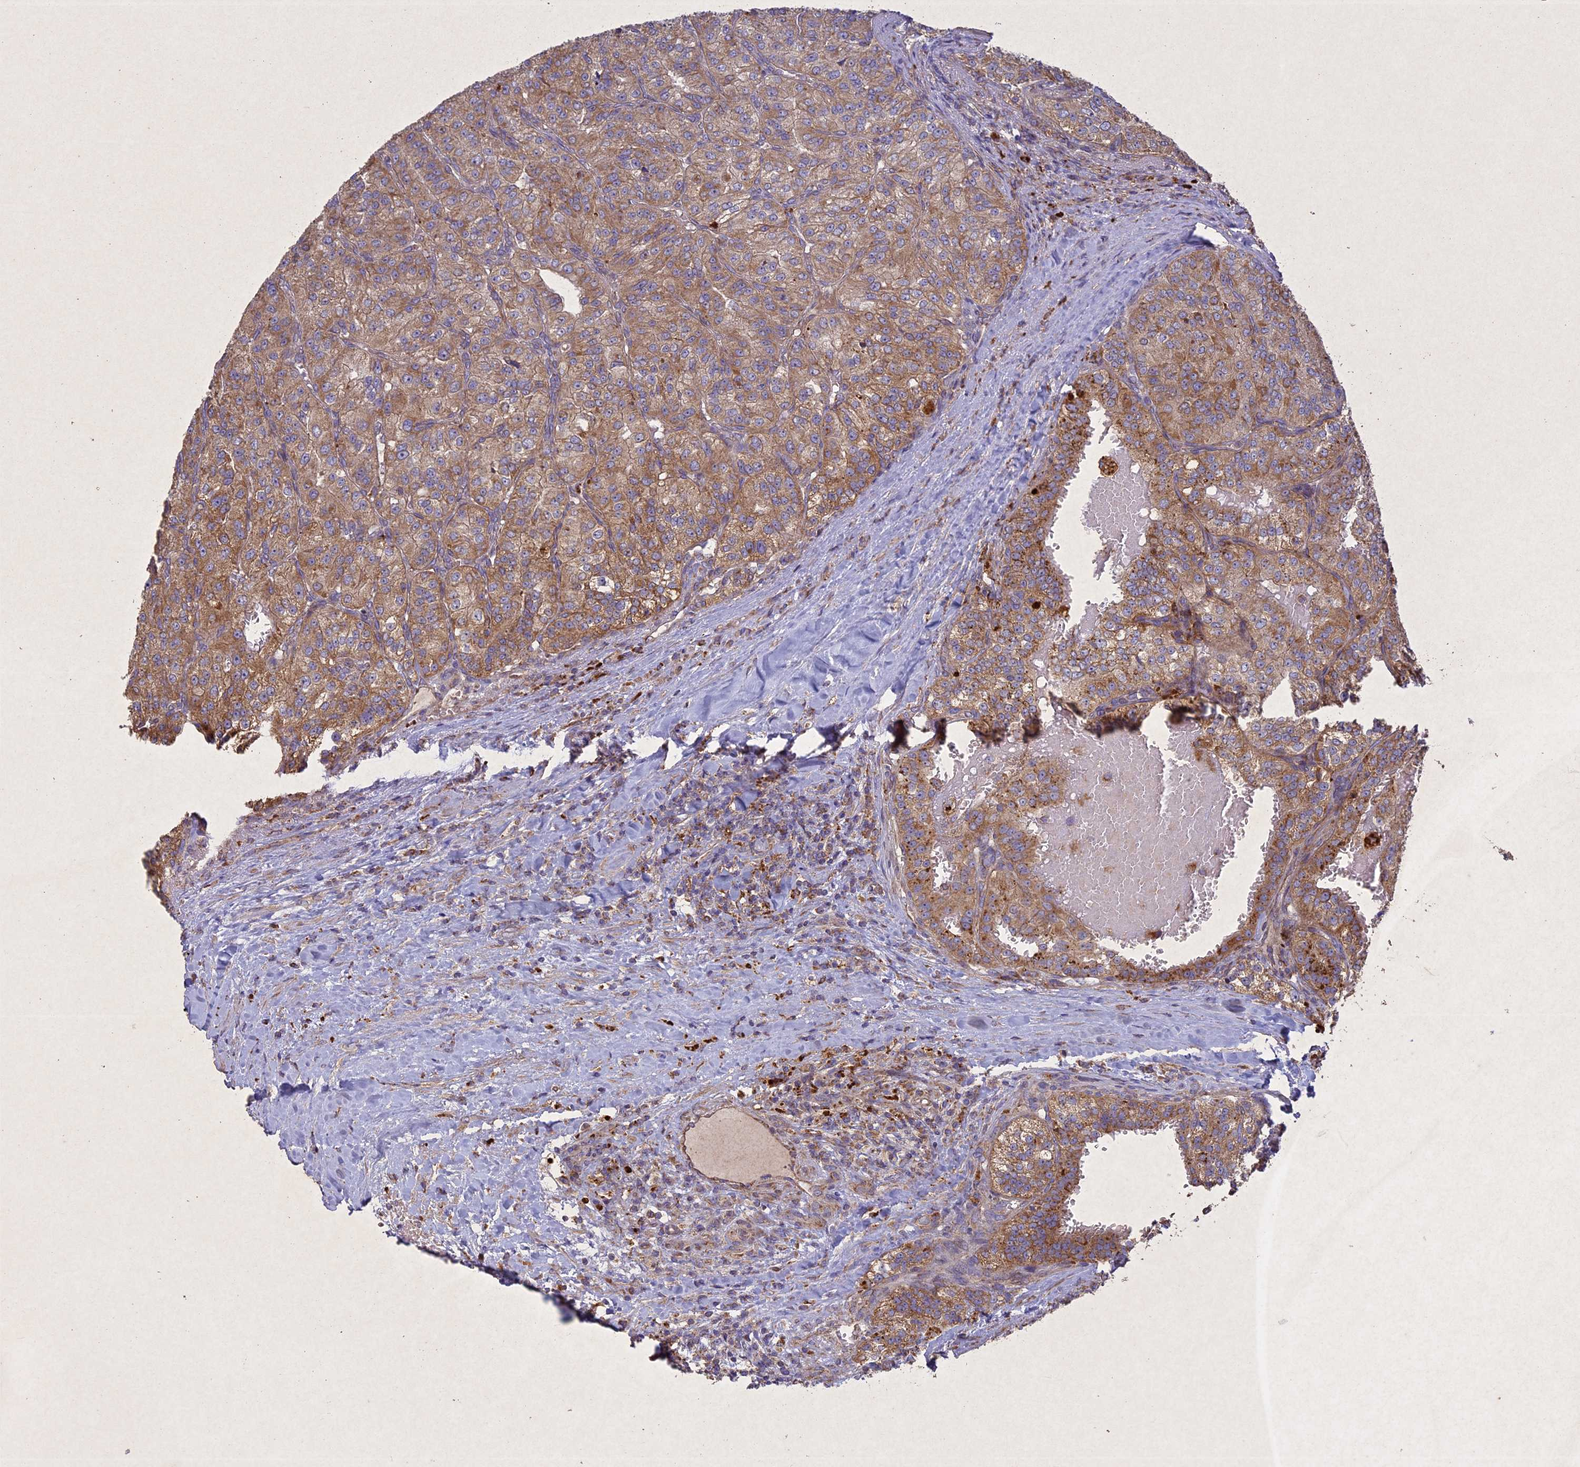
{"staining": {"intensity": "moderate", "quantity": ">75%", "location": "cytoplasmic/membranous"}, "tissue": "renal cancer", "cell_type": "Tumor cells", "image_type": "cancer", "snomed": [{"axis": "morphology", "description": "Adenocarcinoma, NOS"}, {"axis": "topography", "description": "Kidney"}], "caption": "Moderate cytoplasmic/membranous protein staining is seen in approximately >75% of tumor cells in renal adenocarcinoma. (Stains: DAB in brown, nuclei in blue, Microscopy: brightfield microscopy at high magnification).", "gene": "CIAO2B", "patient": {"sex": "female", "age": 63}}